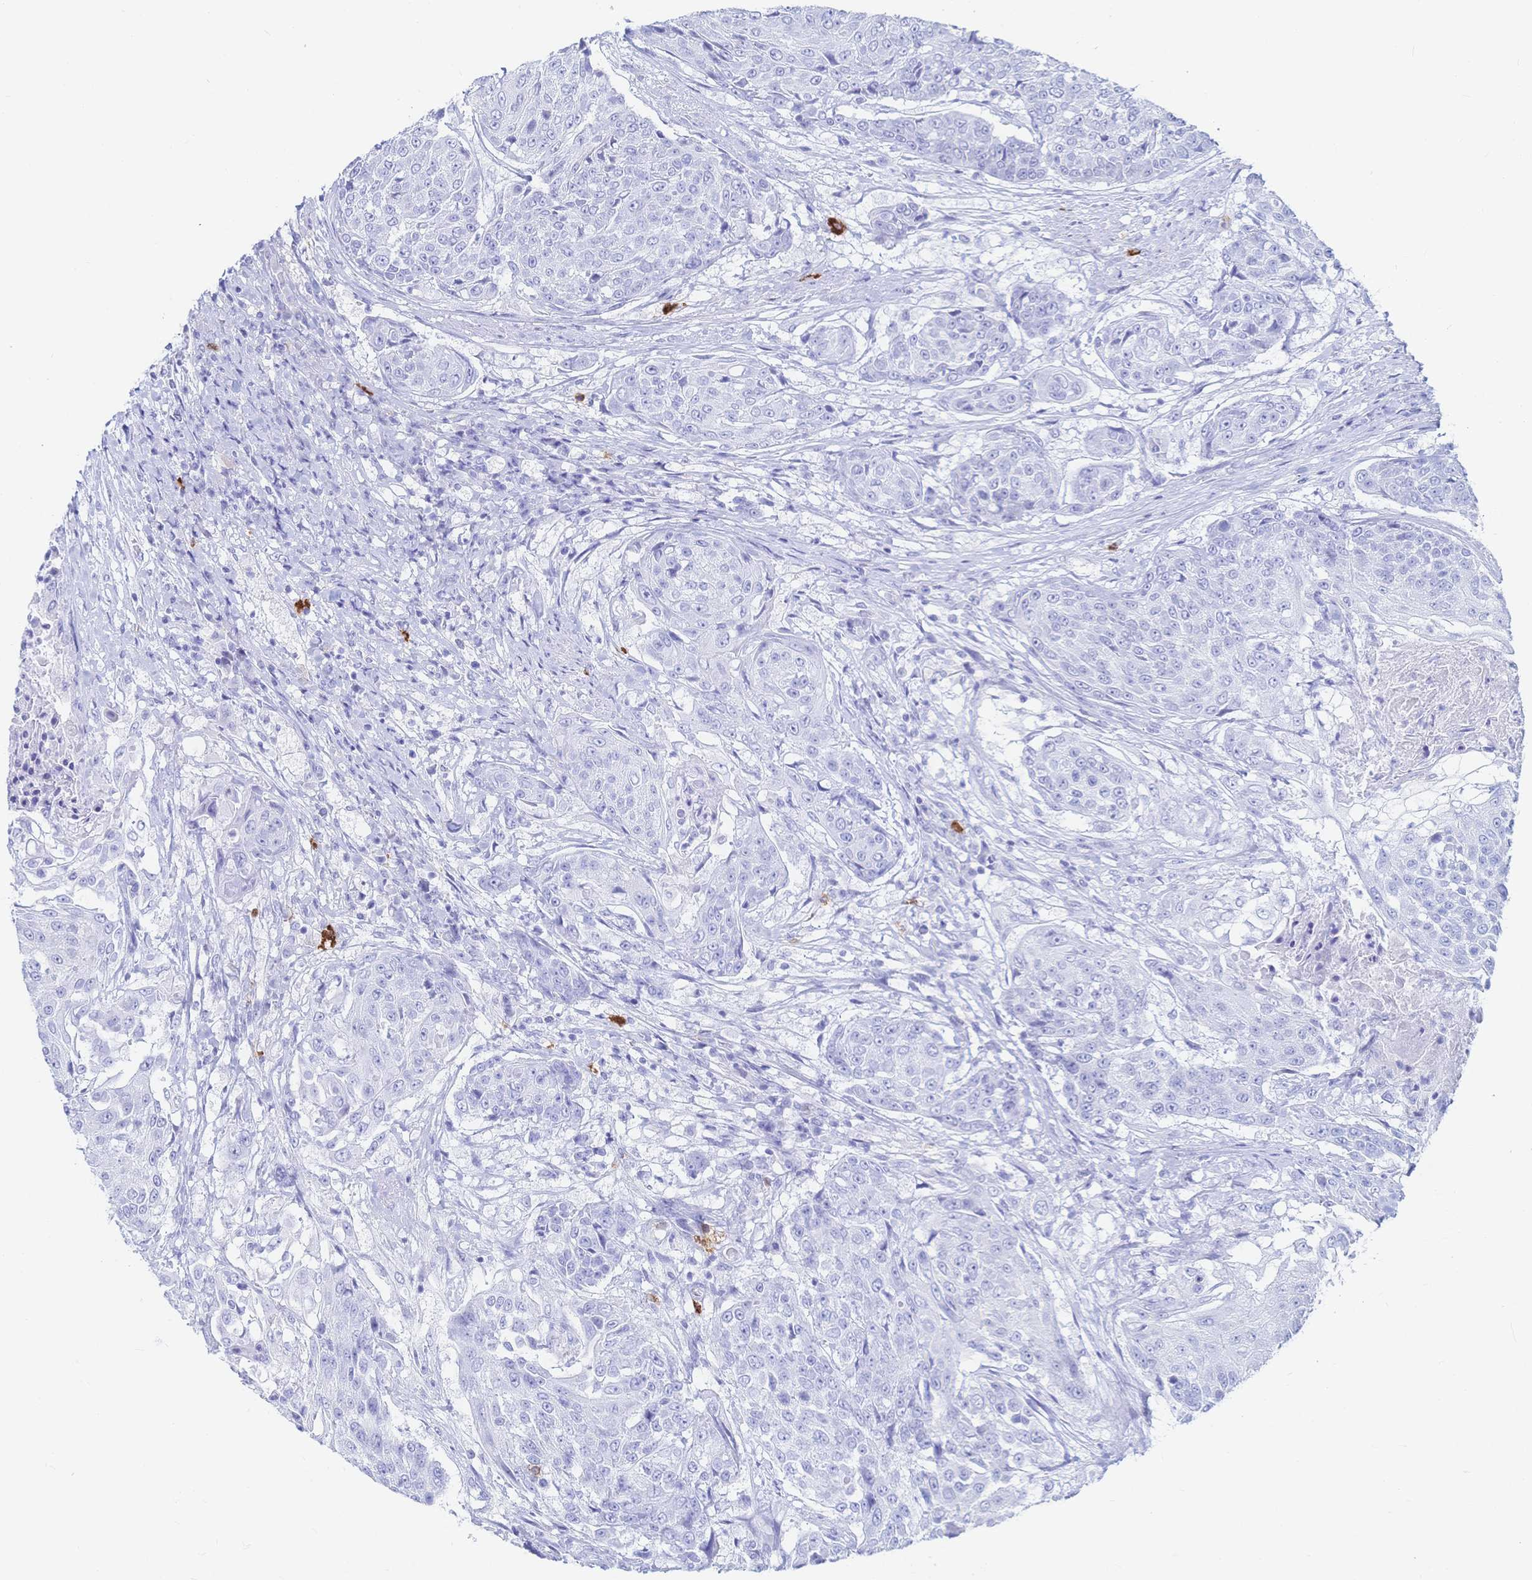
{"staining": {"intensity": "negative", "quantity": "none", "location": "none"}, "tissue": "urothelial cancer", "cell_type": "Tumor cells", "image_type": "cancer", "snomed": [{"axis": "morphology", "description": "Urothelial carcinoma, High grade"}, {"axis": "topography", "description": "Urinary bladder"}], "caption": "An IHC photomicrograph of urothelial cancer is shown. There is no staining in tumor cells of urothelial cancer. (Stains: DAB IHC with hematoxylin counter stain, Microscopy: brightfield microscopy at high magnification).", "gene": "IL2RB", "patient": {"sex": "female", "age": 63}}